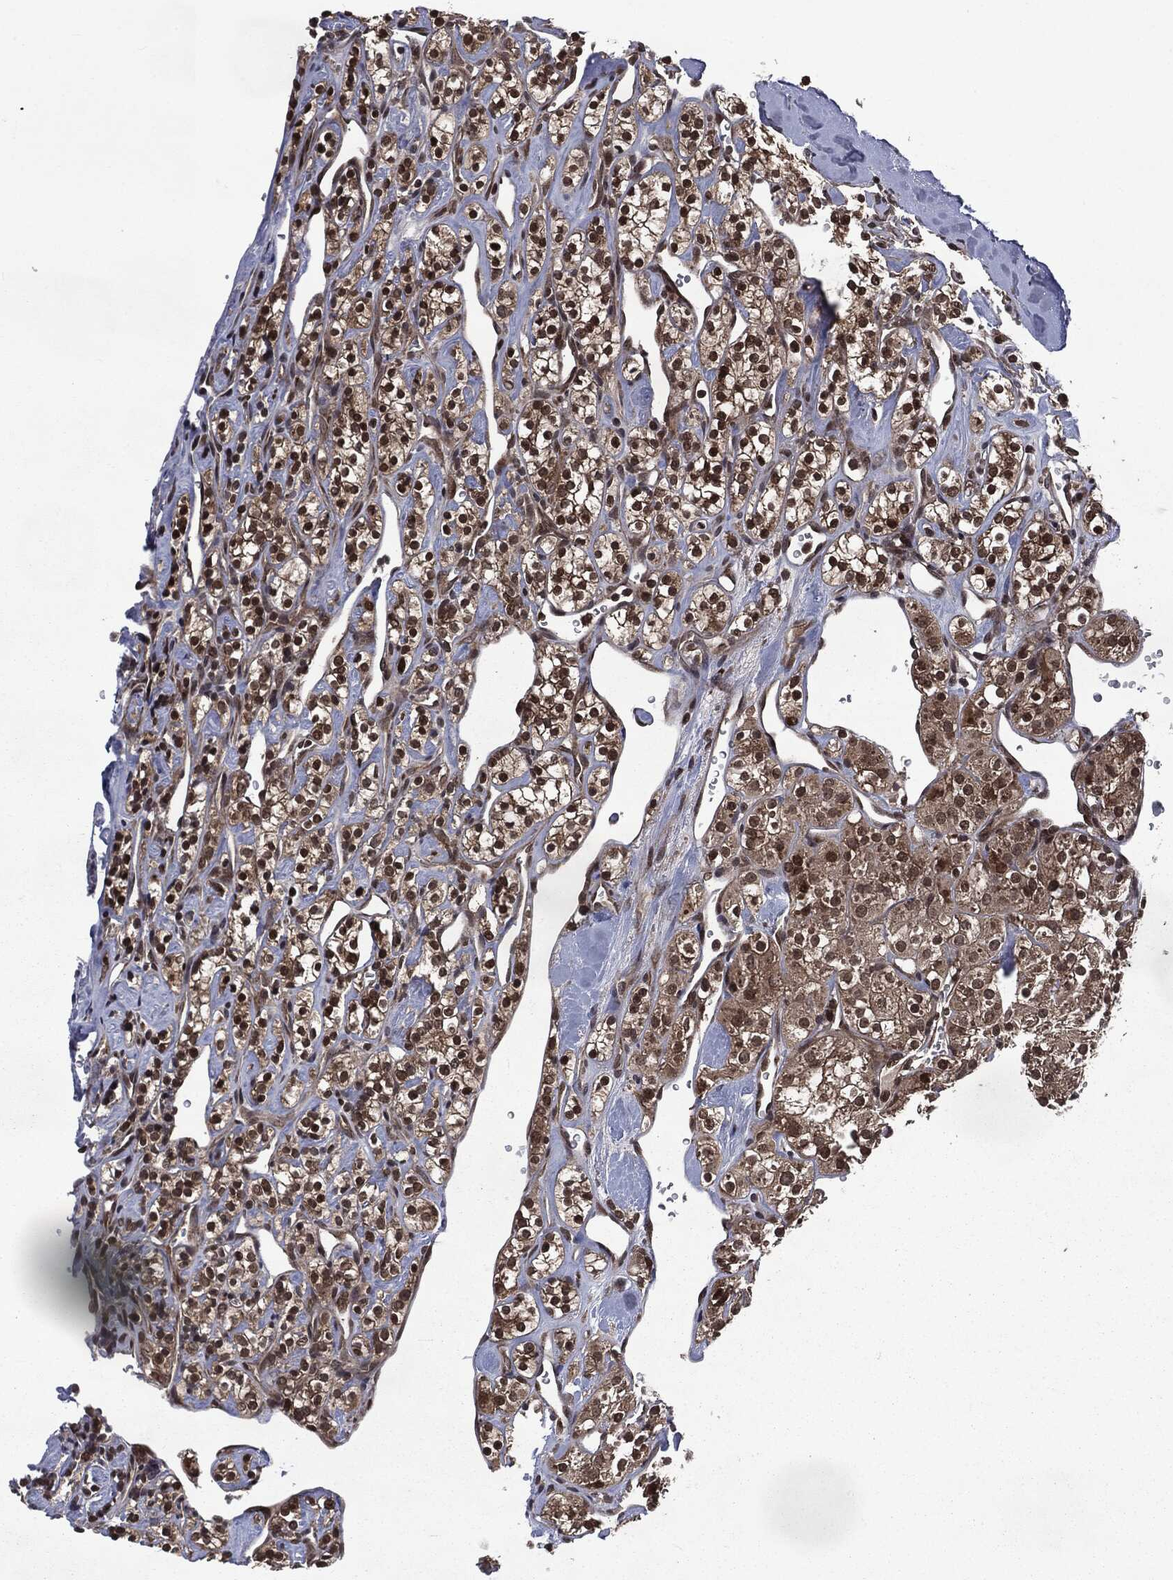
{"staining": {"intensity": "strong", "quantity": "25%-75%", "location": "cytoplasmic/membranous,nuclear"}, "tissue": "renal cancer", "cell_type": "Tumor cells", "image_type": "cancer", "snomed": [{"axis": "morphology", "description": "Adenocarcinoma, NOS"}, {"axis": "topography", "description": "Kidney"}], "caption": "Renal adenocarcinoma stained with a brown dye demonstrates strong cytoplasmic/membranous and nuclear positive staining in about 25%-75% of tumor cells.", "gene": "STAU2", "patient": {"sex": "male", "age": 77}}